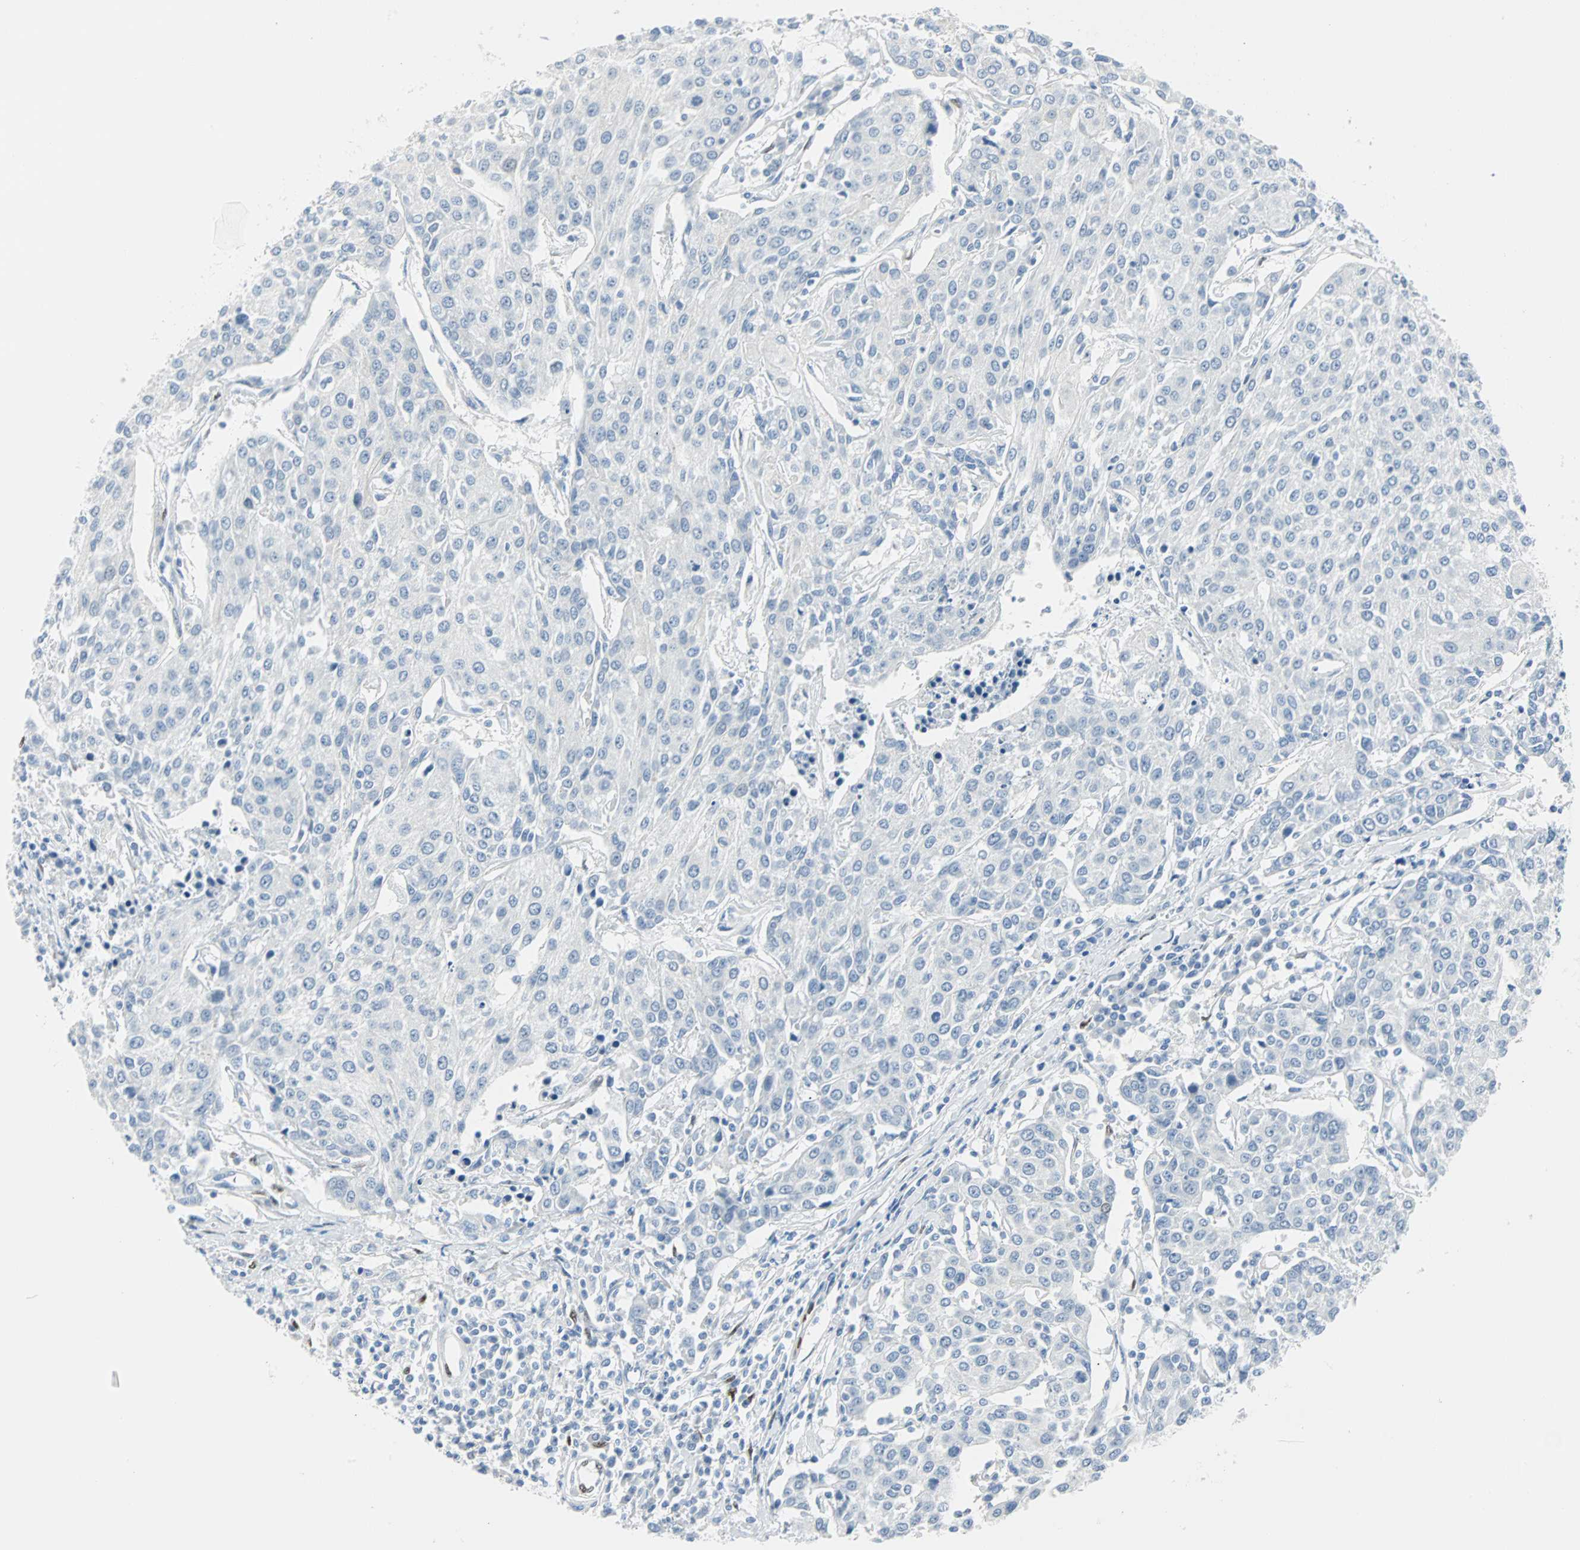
{"staining": {"intensity": "negative", "quantity": "none", "location": "none"}, "tissue": "urothelial cancer", "cell_type": "Tumor cells", "image_type": "cancer", "snomed": [{"axis": "morphology", "description": "Urothelial carcinoma, High grade"}, {"axis": "topography", "description": "Urinary bladder"}], "caption": "Immunohistochemistry (IHC) image of neoplastic tissue: human urothelial cancer stained with DAB demonstrates no significant protein staining in tumor cells.", "gene": "IL33", "patient": {"sex": "female", "age": 85}}